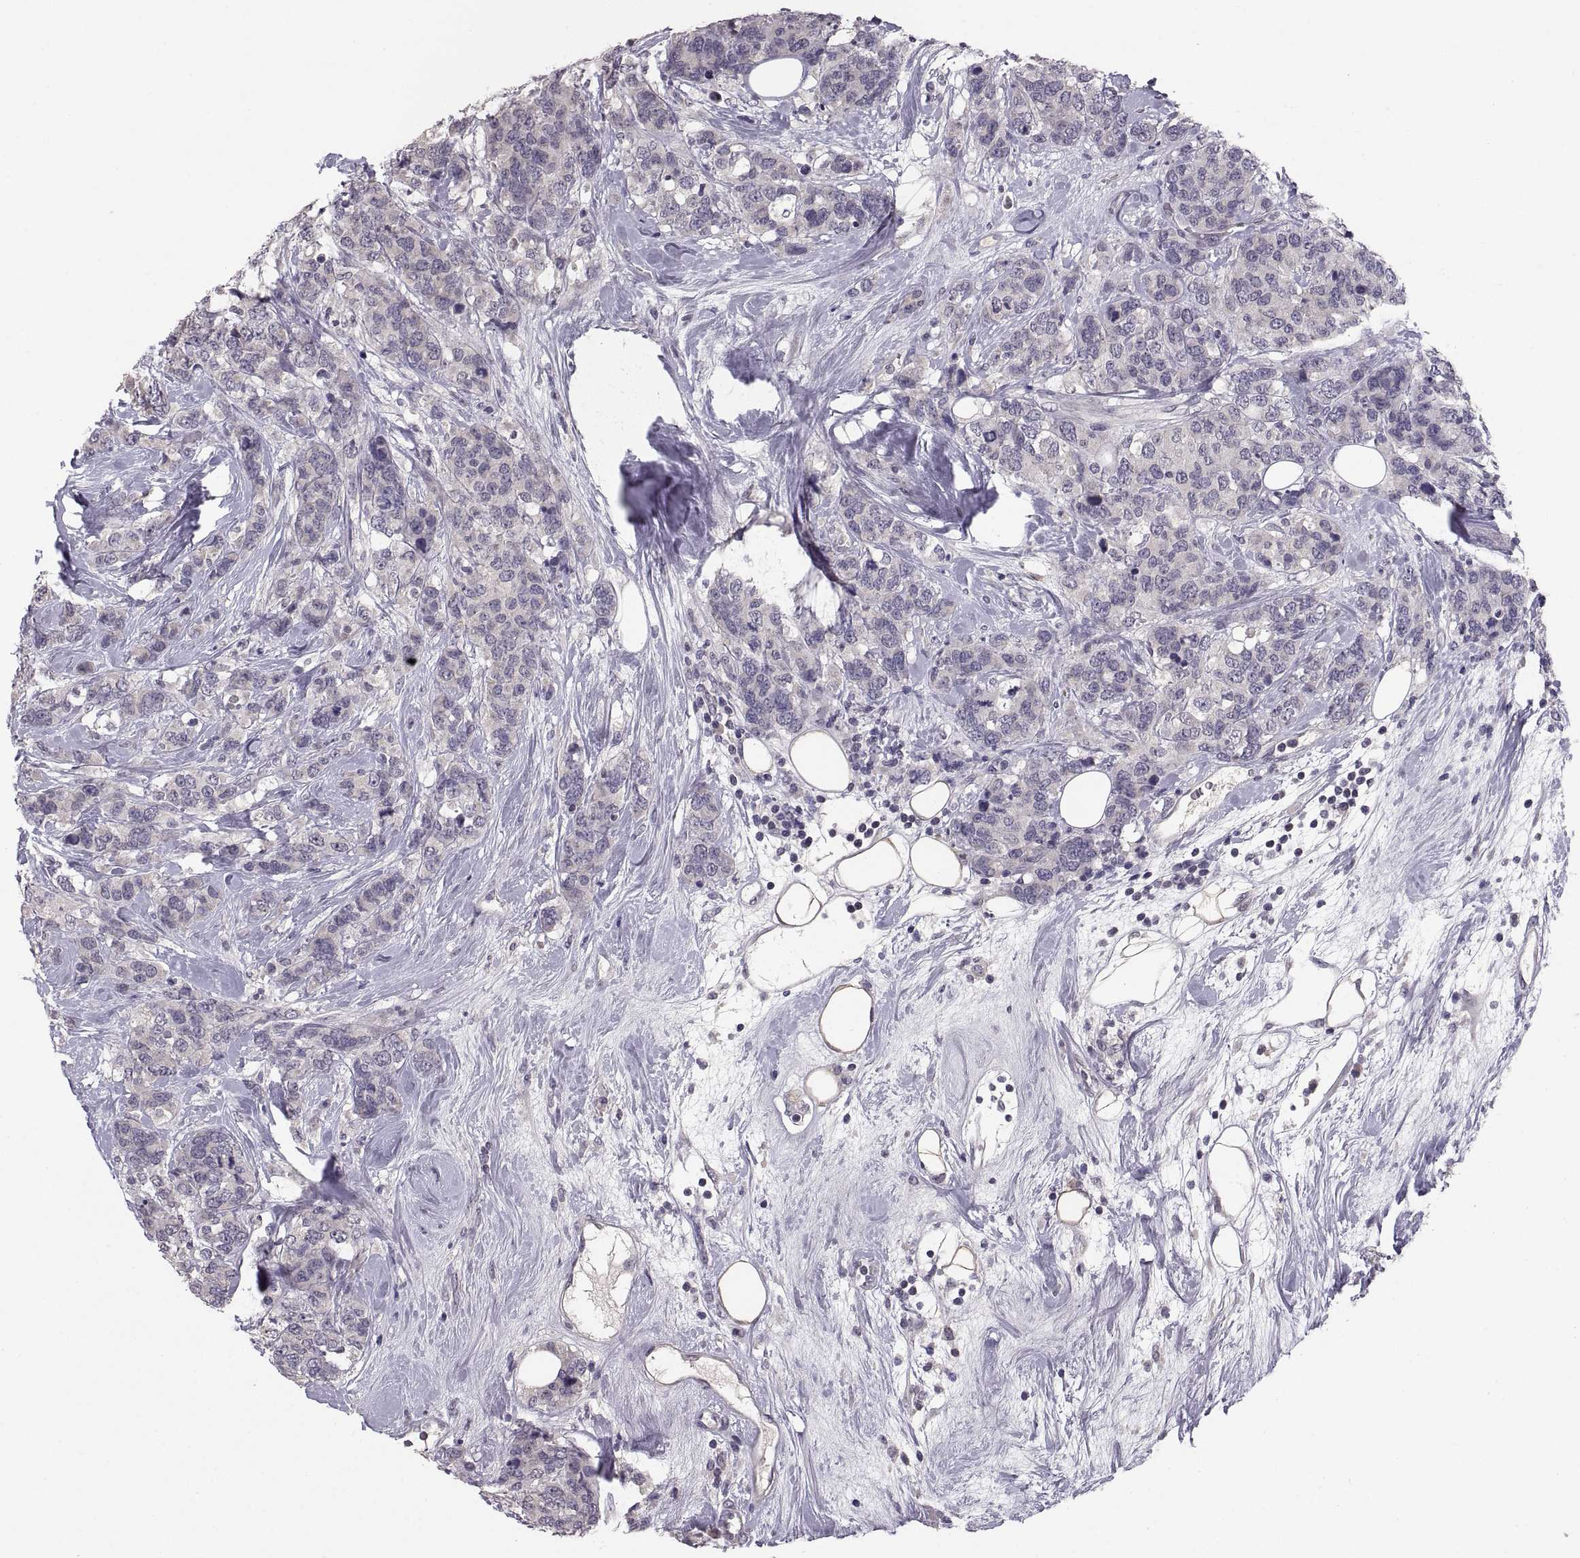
{"staining": {"intensity": "negative", "quantity": "none", "location": "none"}, "tissue": "breast cancer", "cell_type": "Tumor cells", "image_type": "cancer", "snomed": [{"axis": "morphology", "description": "Lobular carcinoma"}, {"axis": "topography", "description": "Breast"}], "caption": "Immunohistochemistry of breast cancer (lobular carcinoma) reveals no positivity in tumor cells.", "gene": "PAX2", "patient": {"sex": "female", "age": 59}}